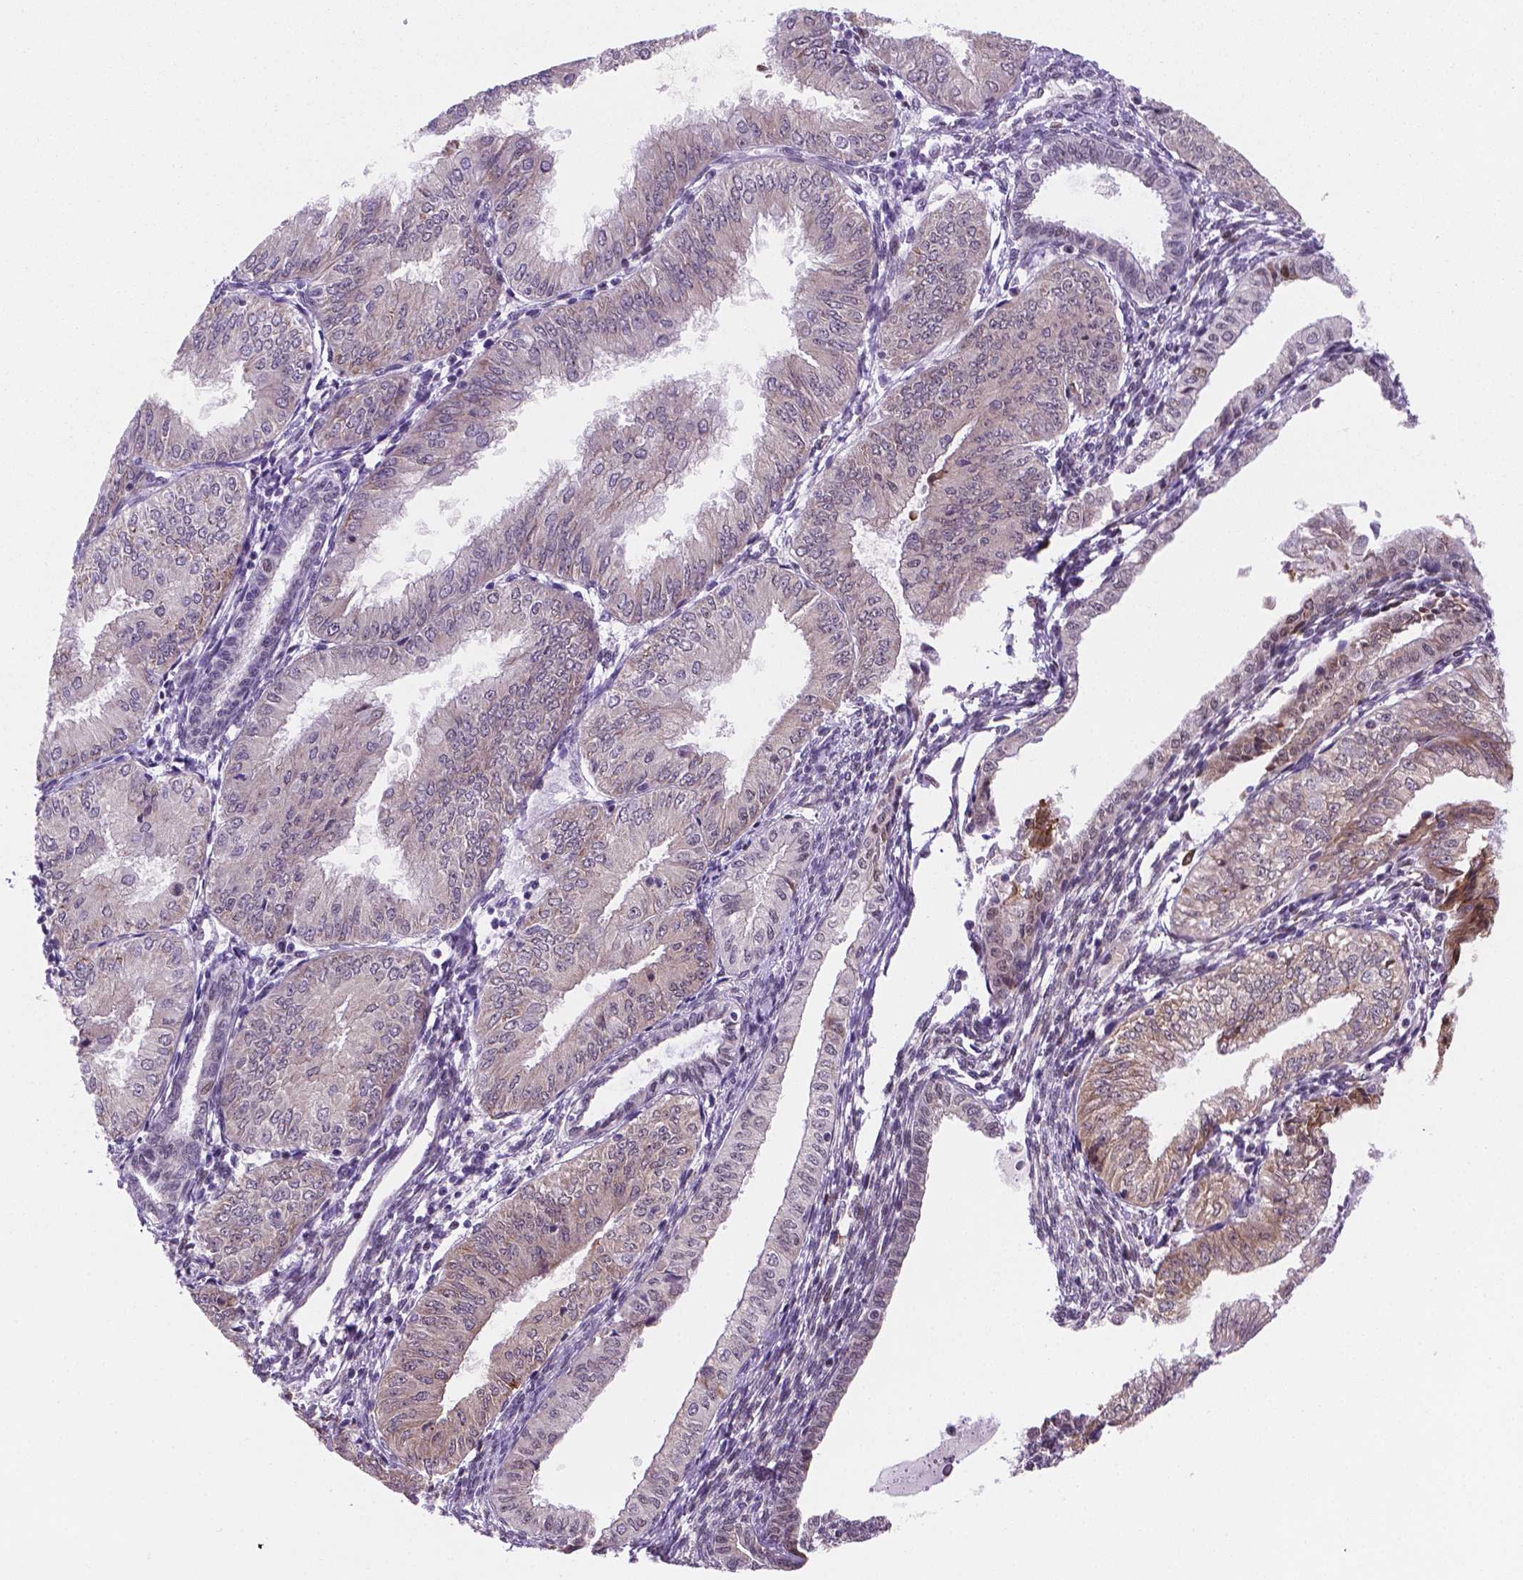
{"staining": {"intensity": "weak", "quantity": "<25%", "location": "cytoplasmic/membranous"}, "tissue": "endometrial cancer", "cell_type": "Tumor cells", "image_type": "cancer", "snomed": [{"axis": "morphology", "description": "Adenocarcinoma, NOS"}, {"axis": "topography", "description": "Endometrium"}], "caption": "Micrograph shows no protein positivity in tumor cells of endometrial cancer (adenocarcinoma) tissue. (DAB immunohistochemistry, high magnification).", "gene": "FNIP1", "patient": {"sex": "female", "age": 53}}